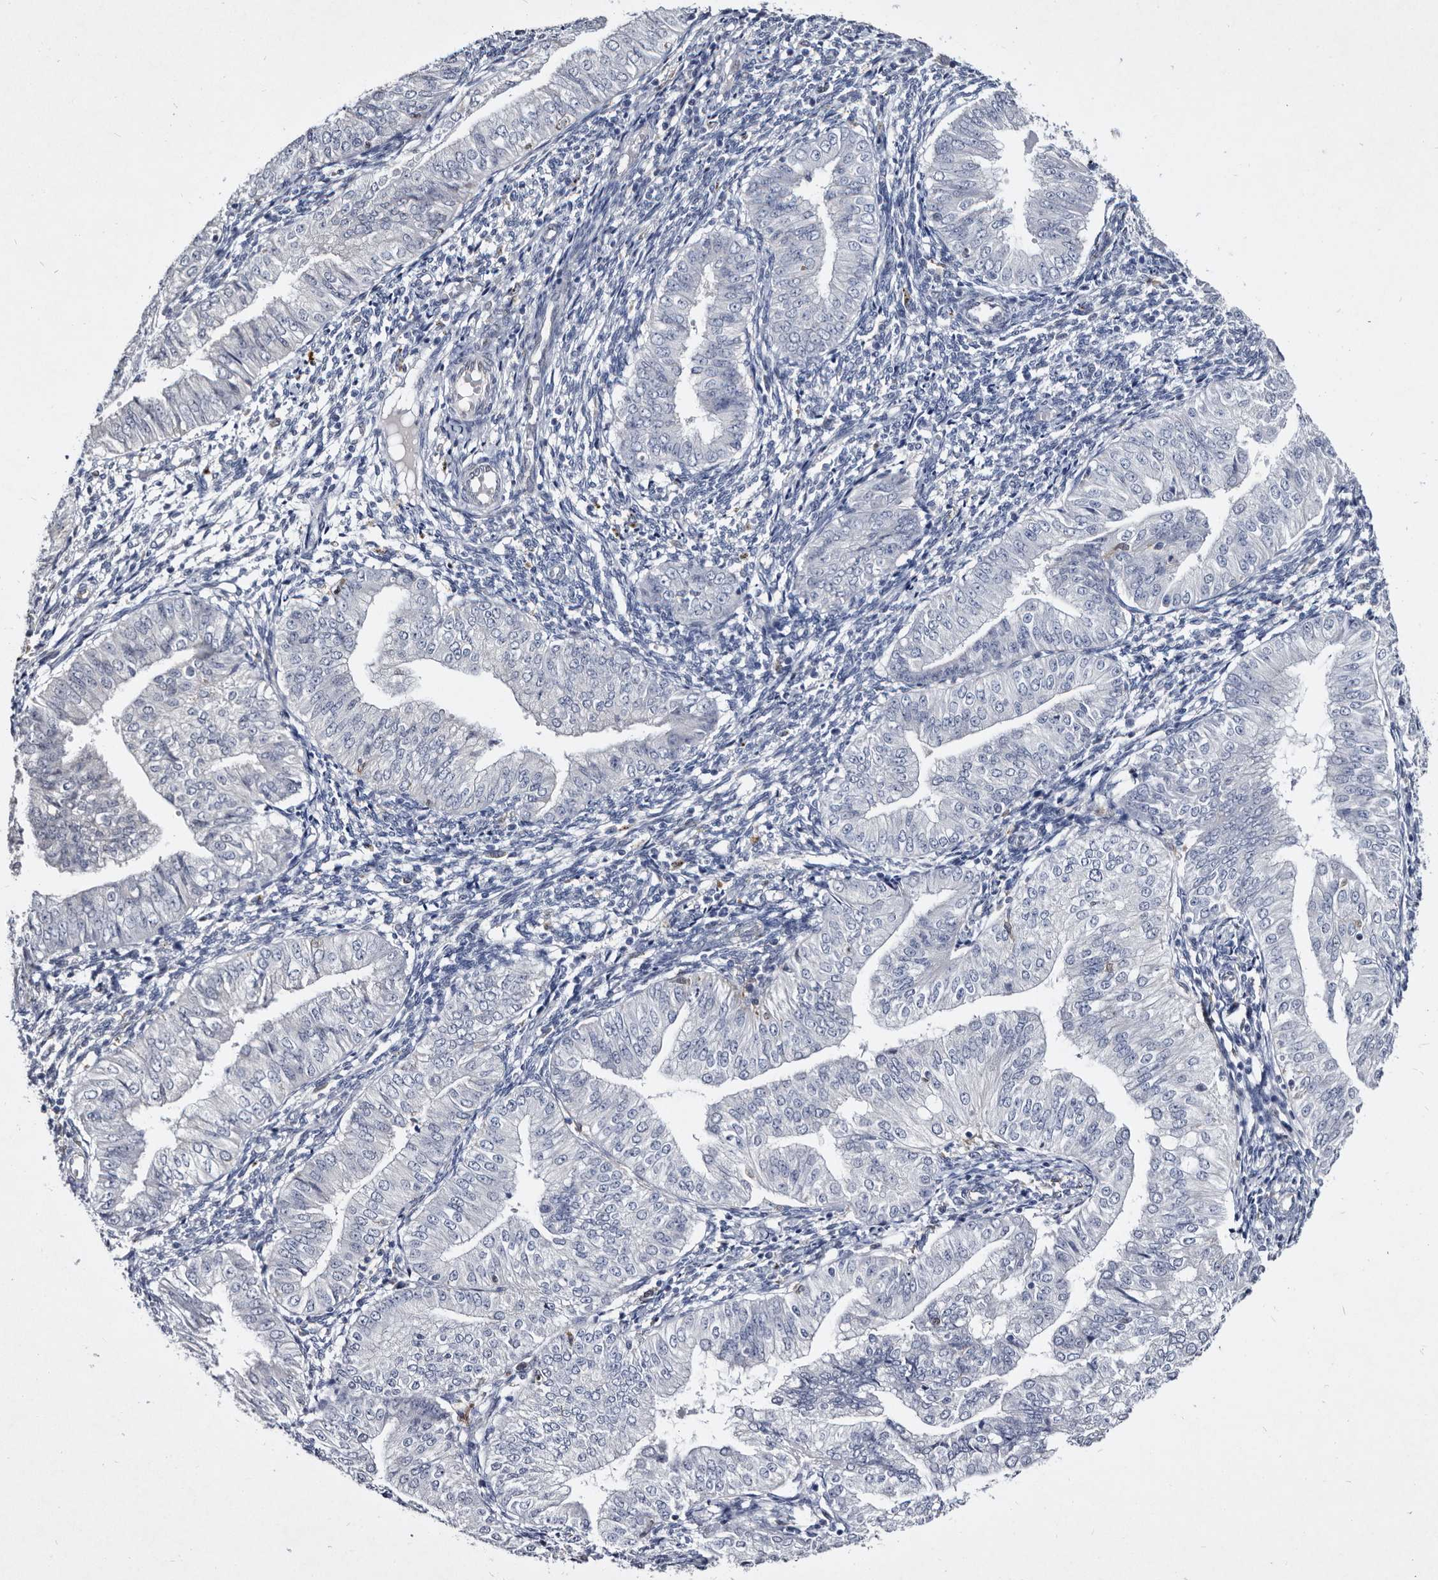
{"staining": {"intensity": "negative", "quantity": "none", "location": "none"}, "tissue": "endometrial cancer", "cell_type": "Tumor cells", "image_type": "cancer", "snomed": [{"axis": "morphology", "description": "Normal tissue, NOS"}, {"axis": "morphology", "description": "Adenocarcinoma, NOS"}, {"axis": "topography", "description": "Endometrium"}], "caption": "Immunohistochemical staining of human endometrial cancer (adenocarcinoma) demonstrates no significant positivity in tumor cells.", "gene": "SERPINB8", "patient": {"sex": "female", "age": 53}}